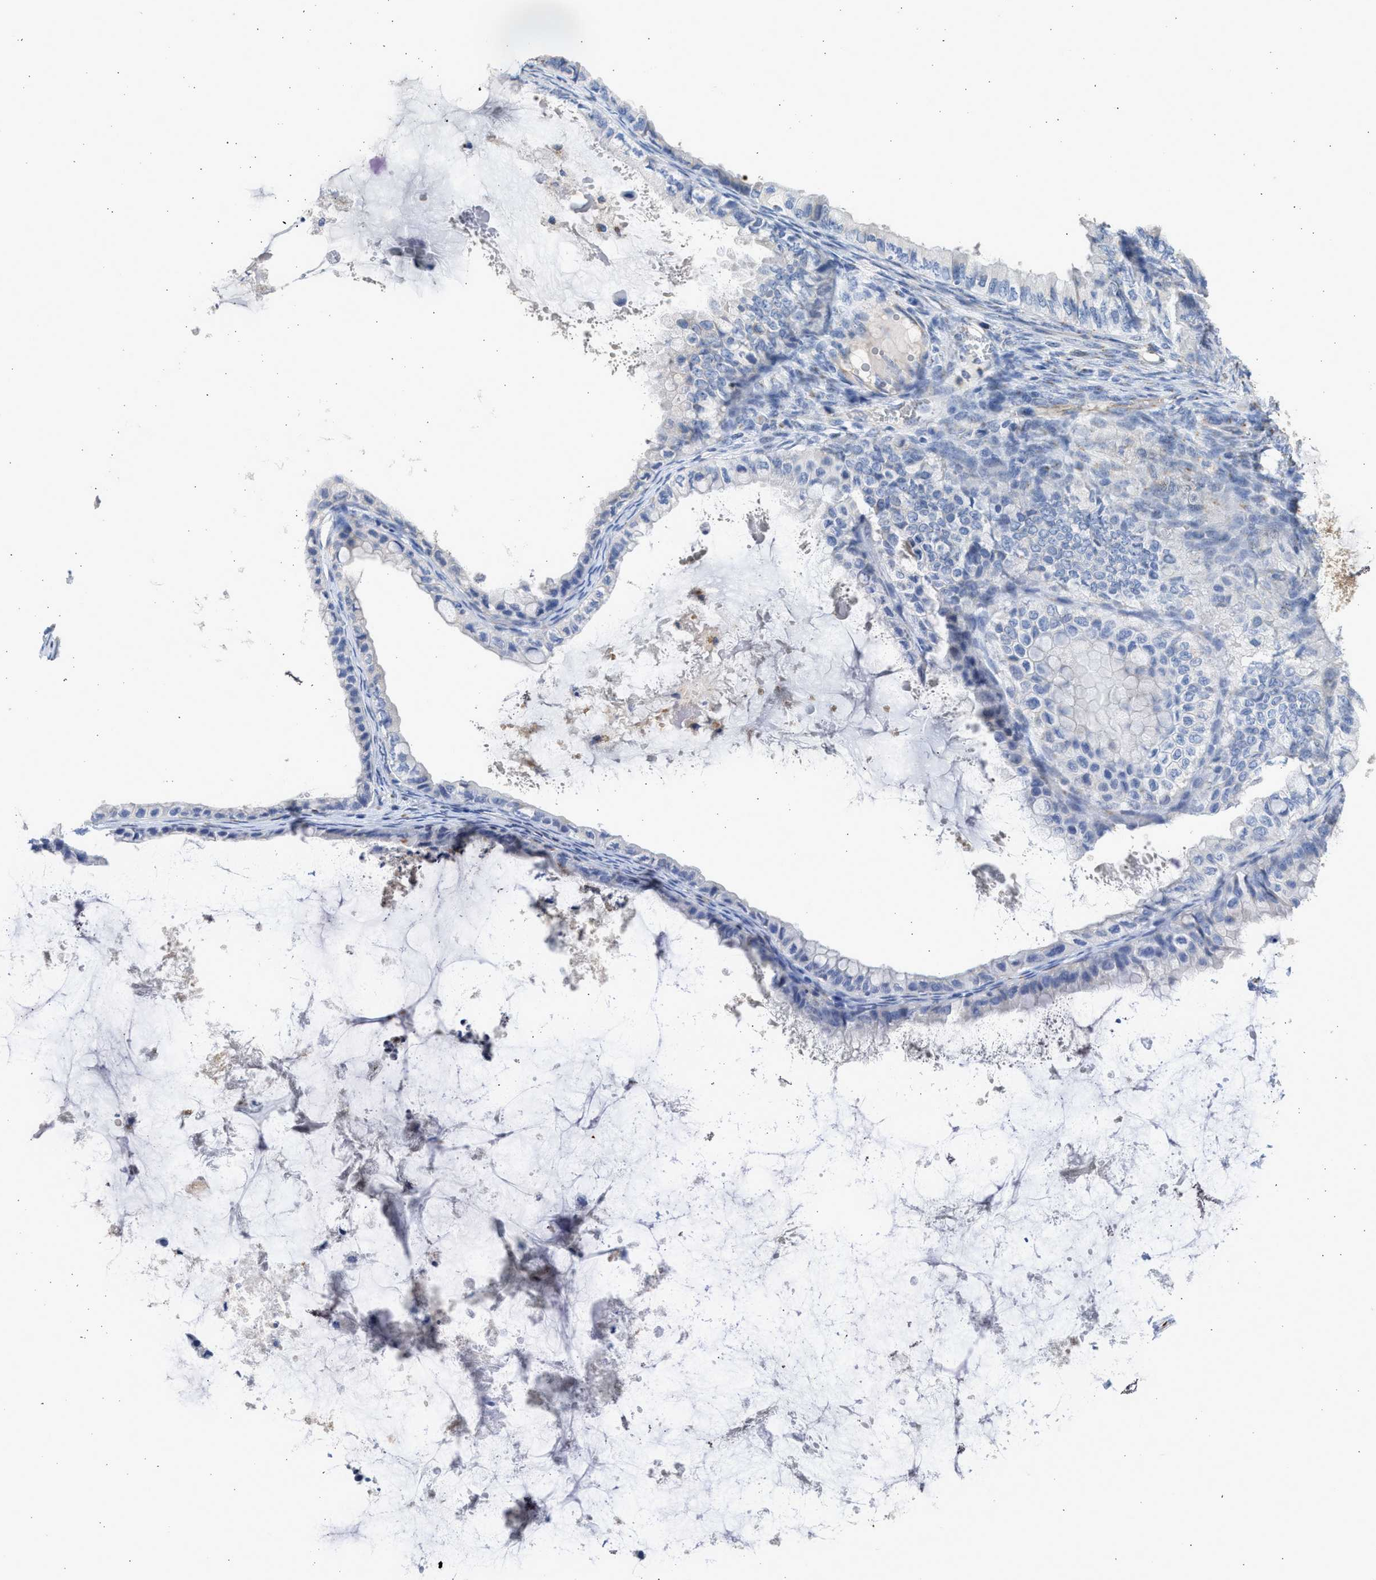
{"staining": {"intensity": "negative", "quantity": "none", "location": "none"}, "tissue": "ovarian cancer", "cell_type": "Tumor cells", "image_type": "cancer", "snomed": [{"axis": "morphology", "description": "Cystadenocarcinoma, mucinous, NOS"}, {"axis": "topography", "description": "Ovary"}], "caption": "Tumor cells are negative for brown protein staining in ovarian cancer (mucinous cystadenocarcinoma). (DAB immunohistochemistry, high magnification).", "gene": "IPO8", "patient": {"sex": "female", "age": 80}}